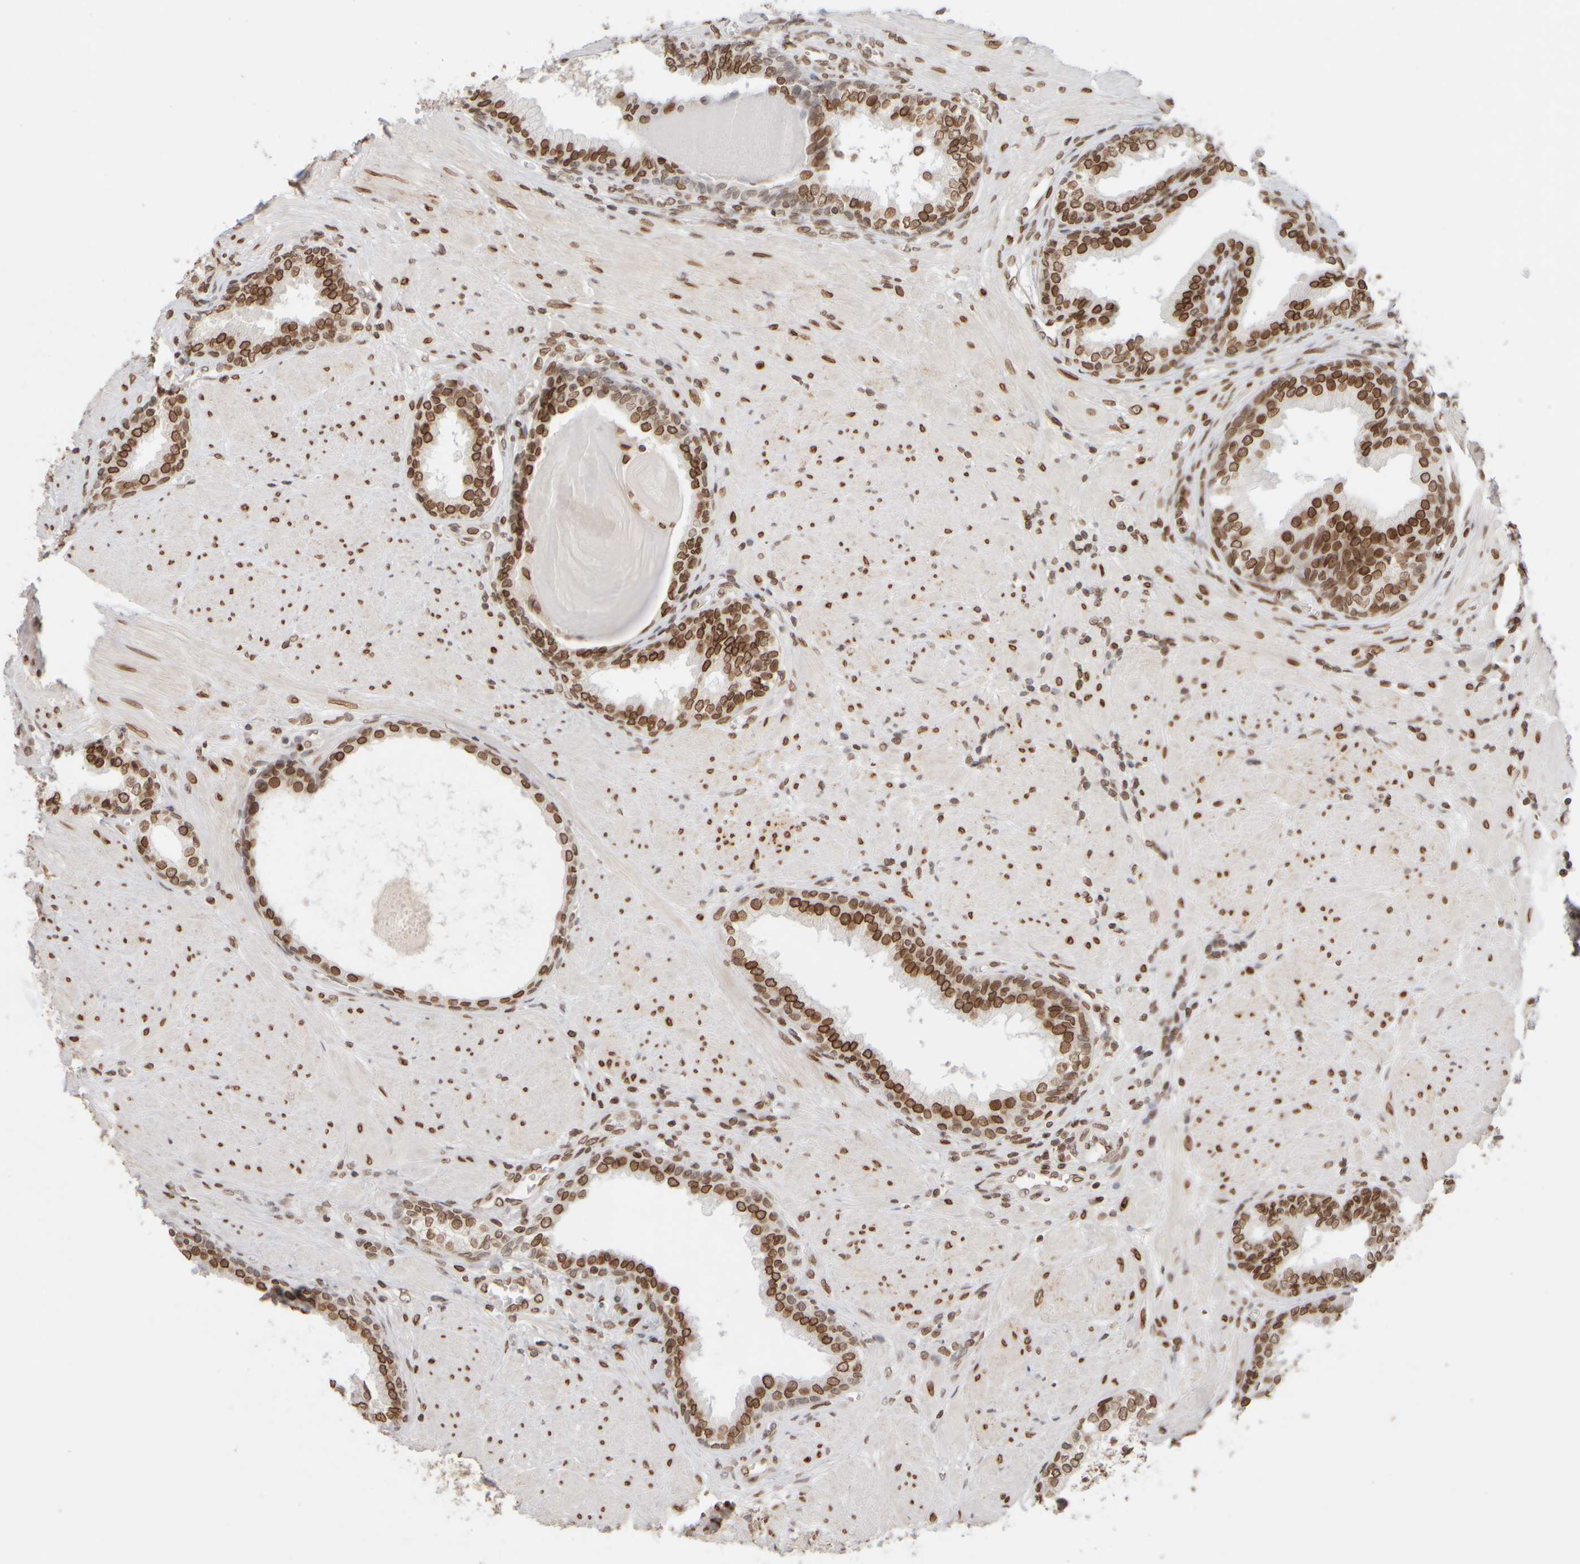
{"staining": {"intensity": "strong", "quantity": ">75%", "location": "cytoplasmic/membranous,nuclear"}, "tissue": "prostate", "cell_type": "Glandular cells", "image_type": "normal", "snomed": [{"axis": "morphology", "description": "Normal tissue, NOS"}, {"axis": "topography", "description": "Prostate"}], "caption": "Protein expression analysis of normal human prostate reveals strong cytoplasmic/membranous,nuclear expression in about >75% of glandular cells.", "gene": "ZC3HC1", "patient": {"sex": "male", "age": 51}}